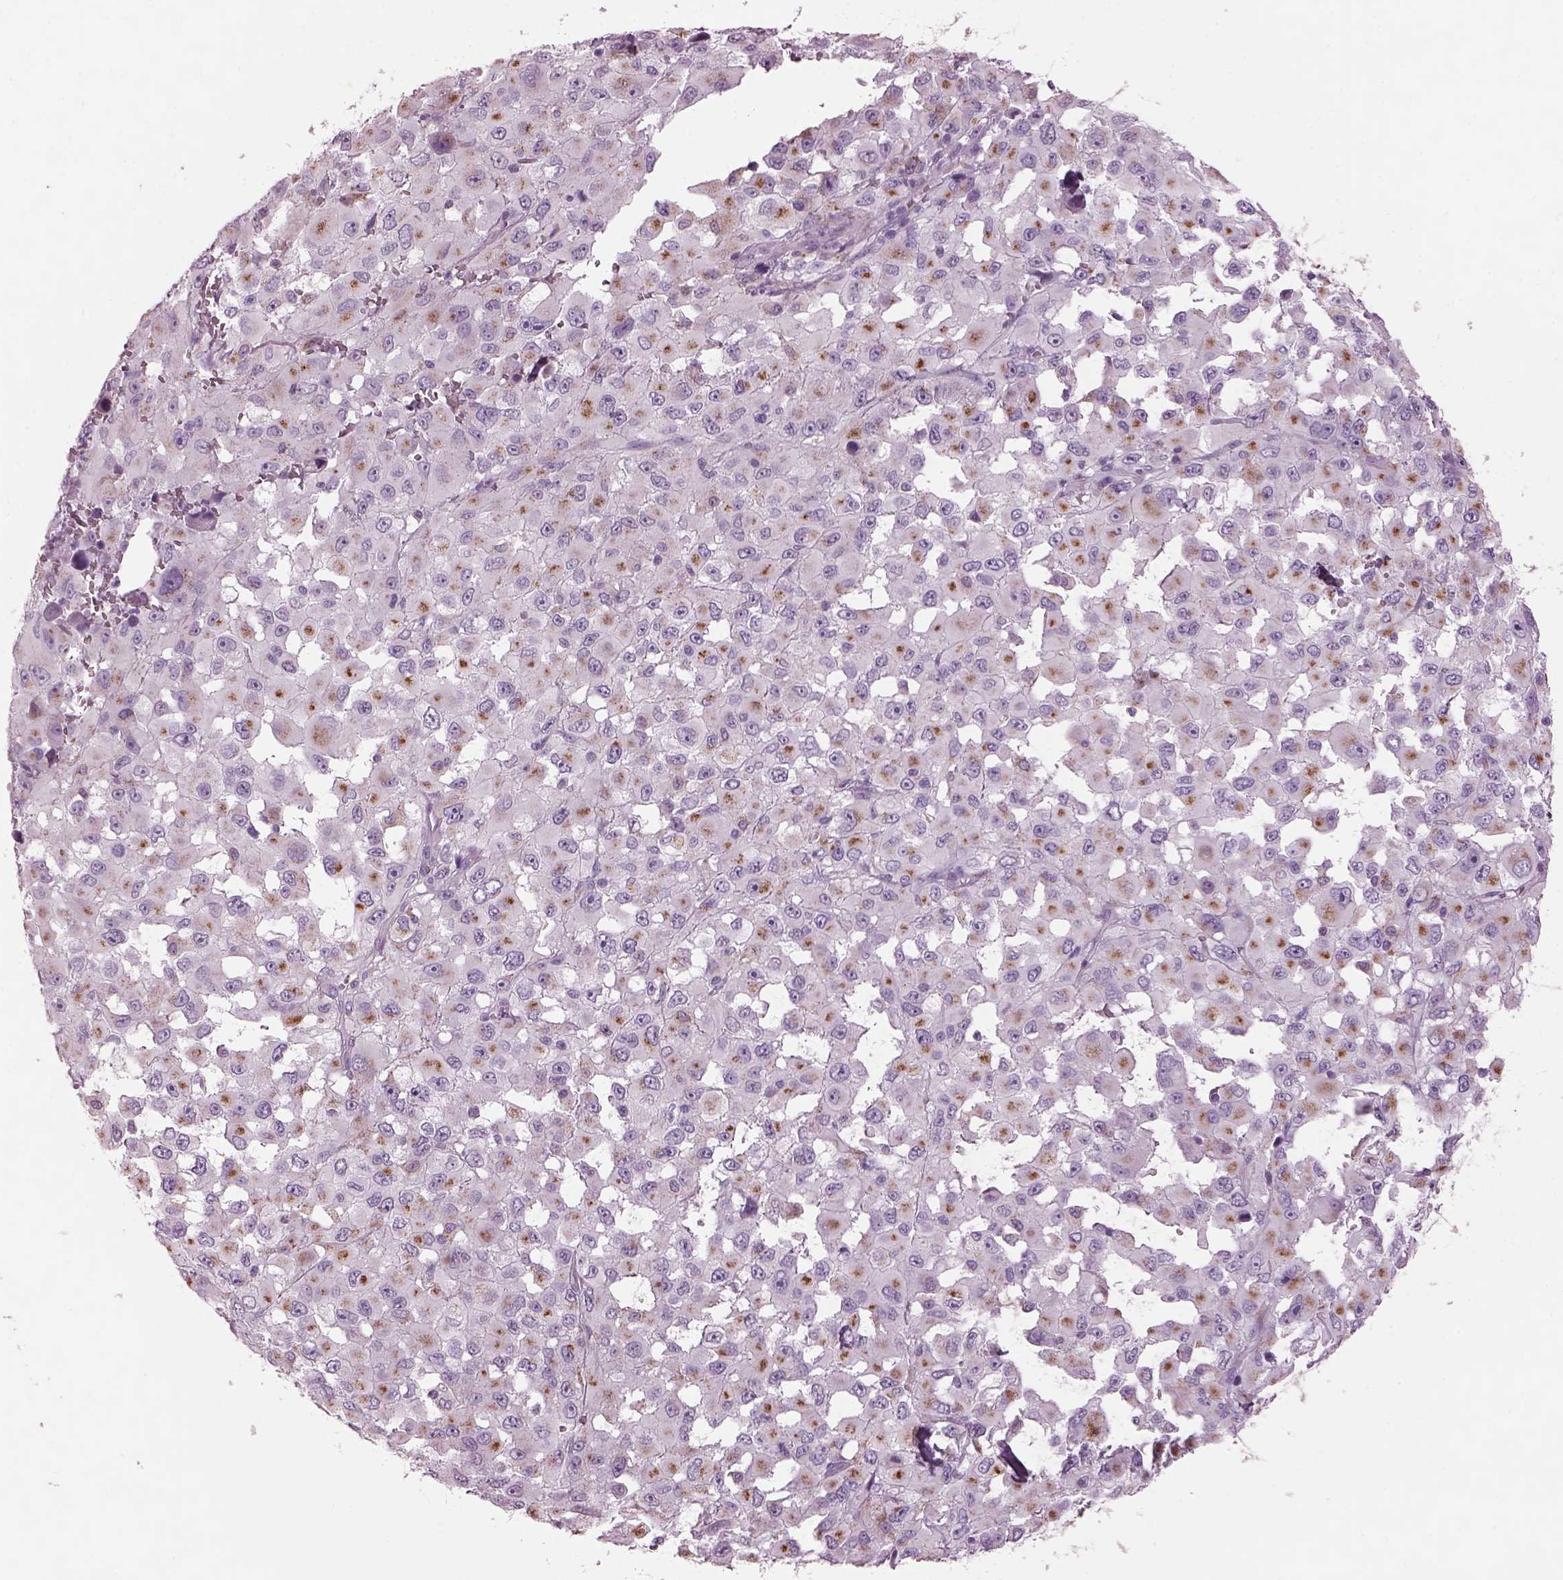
{"staining": {"intensity": "weak", "quantity": "<25%", "location": "cytoplasmic/membranous"}, "tissue": "melanoma", "cell_type": "Tumor cells", "image_type": "cancer", "snomed": [{"axis": "morphology", "description": "Malignant melanoma, Metastatic site"}, {"axis": "topography", "description": "Lymph node"}], "caption": "A photomicrograph of human melanoma is negative for staining in tumor cells.", "gene": "PRR9", "patient": {"sex": "male", "age": 50}}